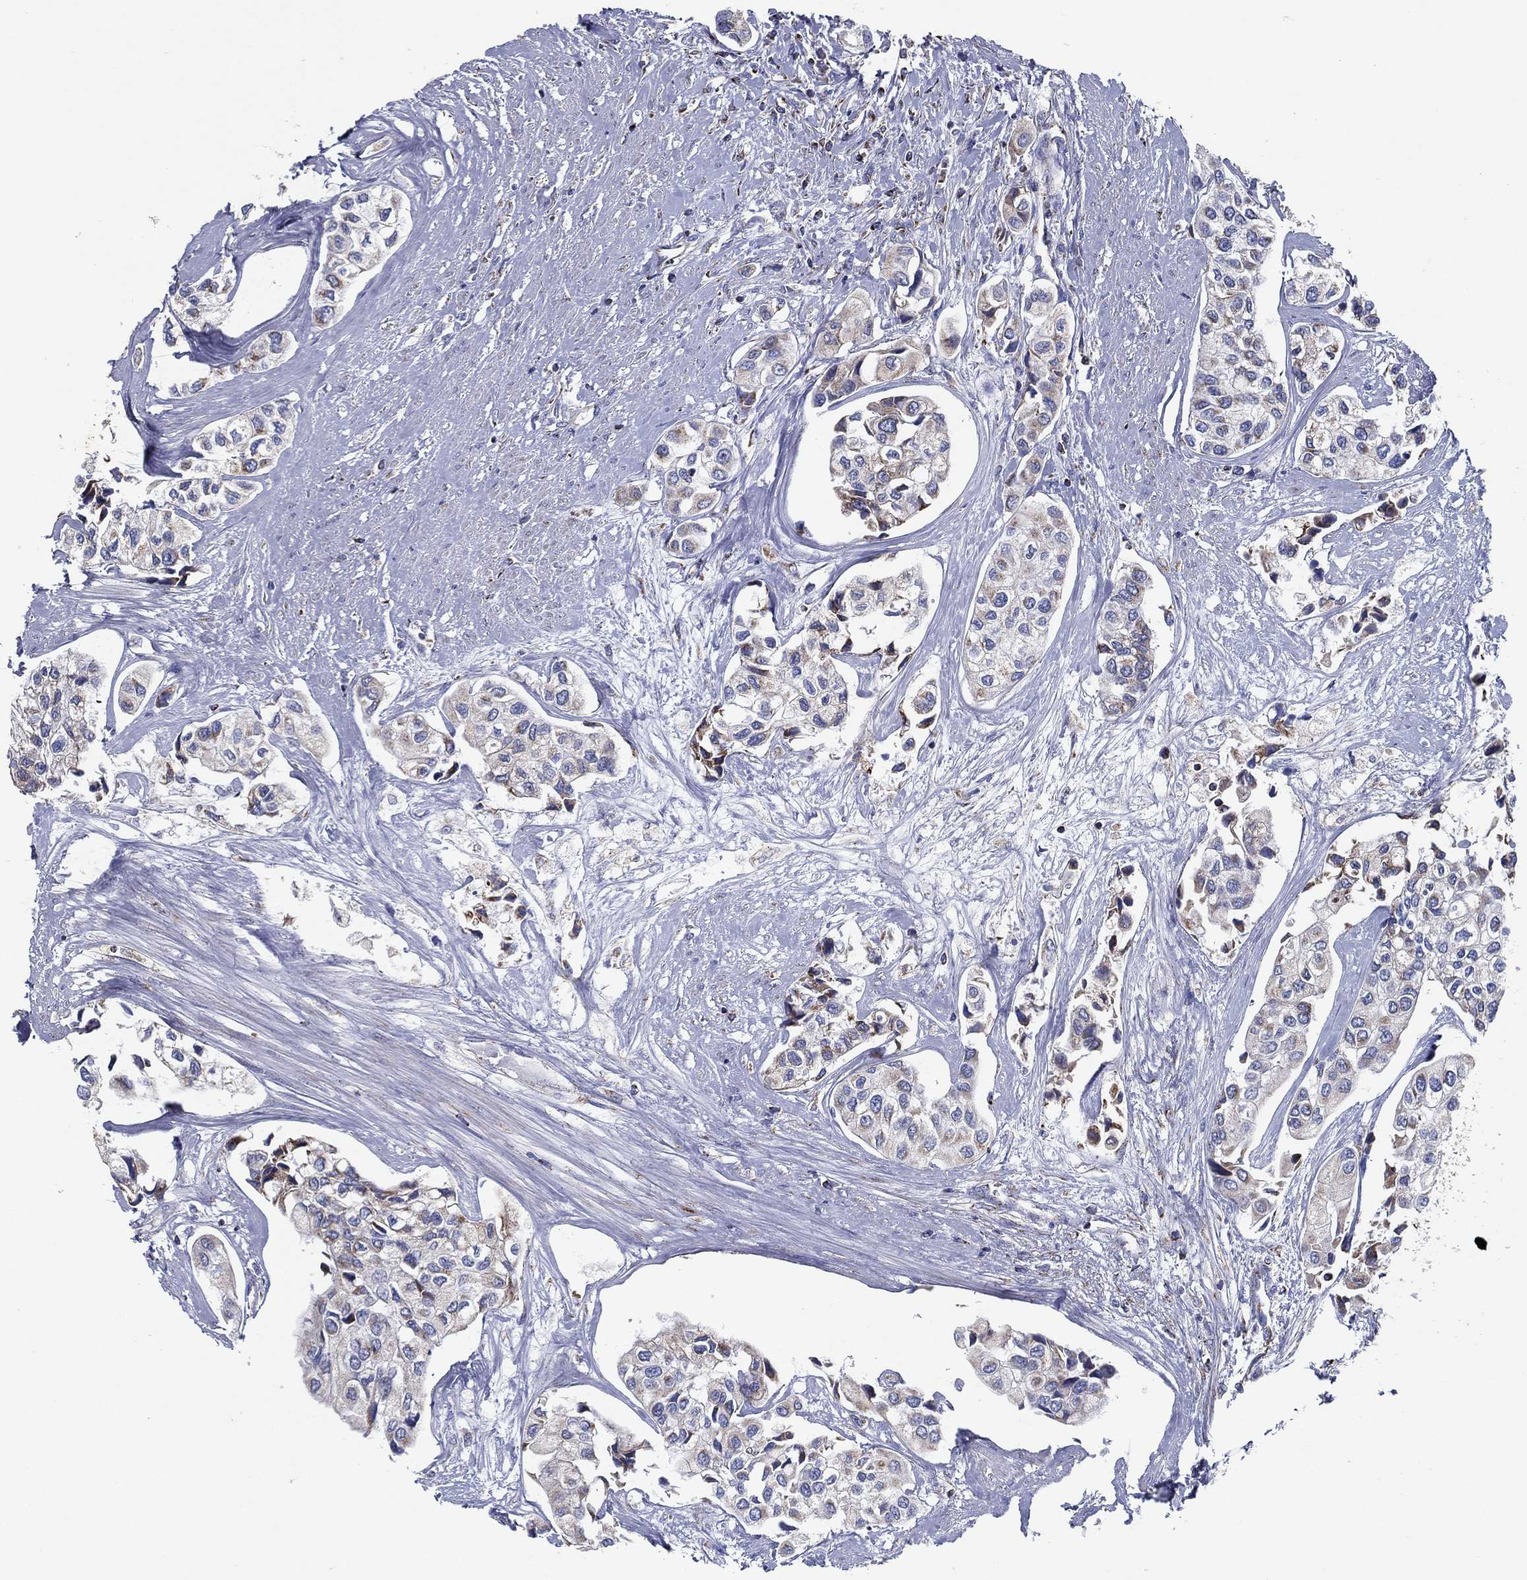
{"staining": {"intensity": "weak", "quantity": "<25%", "location": "cytoplasmic/membranous"}, "tissue": "urothelial cancer", "cell_type": "Tumor cells", "image_type": "cancer", "snomed": [{"axis": "morphology", "description": "Urothelial carcinoma, High grade"}, {"axis": "topography", "description": "Urinary bladder"}], "caption": "IHC of urothelial carcinoma (high-grade) shows no positivity in tumor cells.", "gene": "SFXN1", "patient": {"sex": "male", "age": 73}}